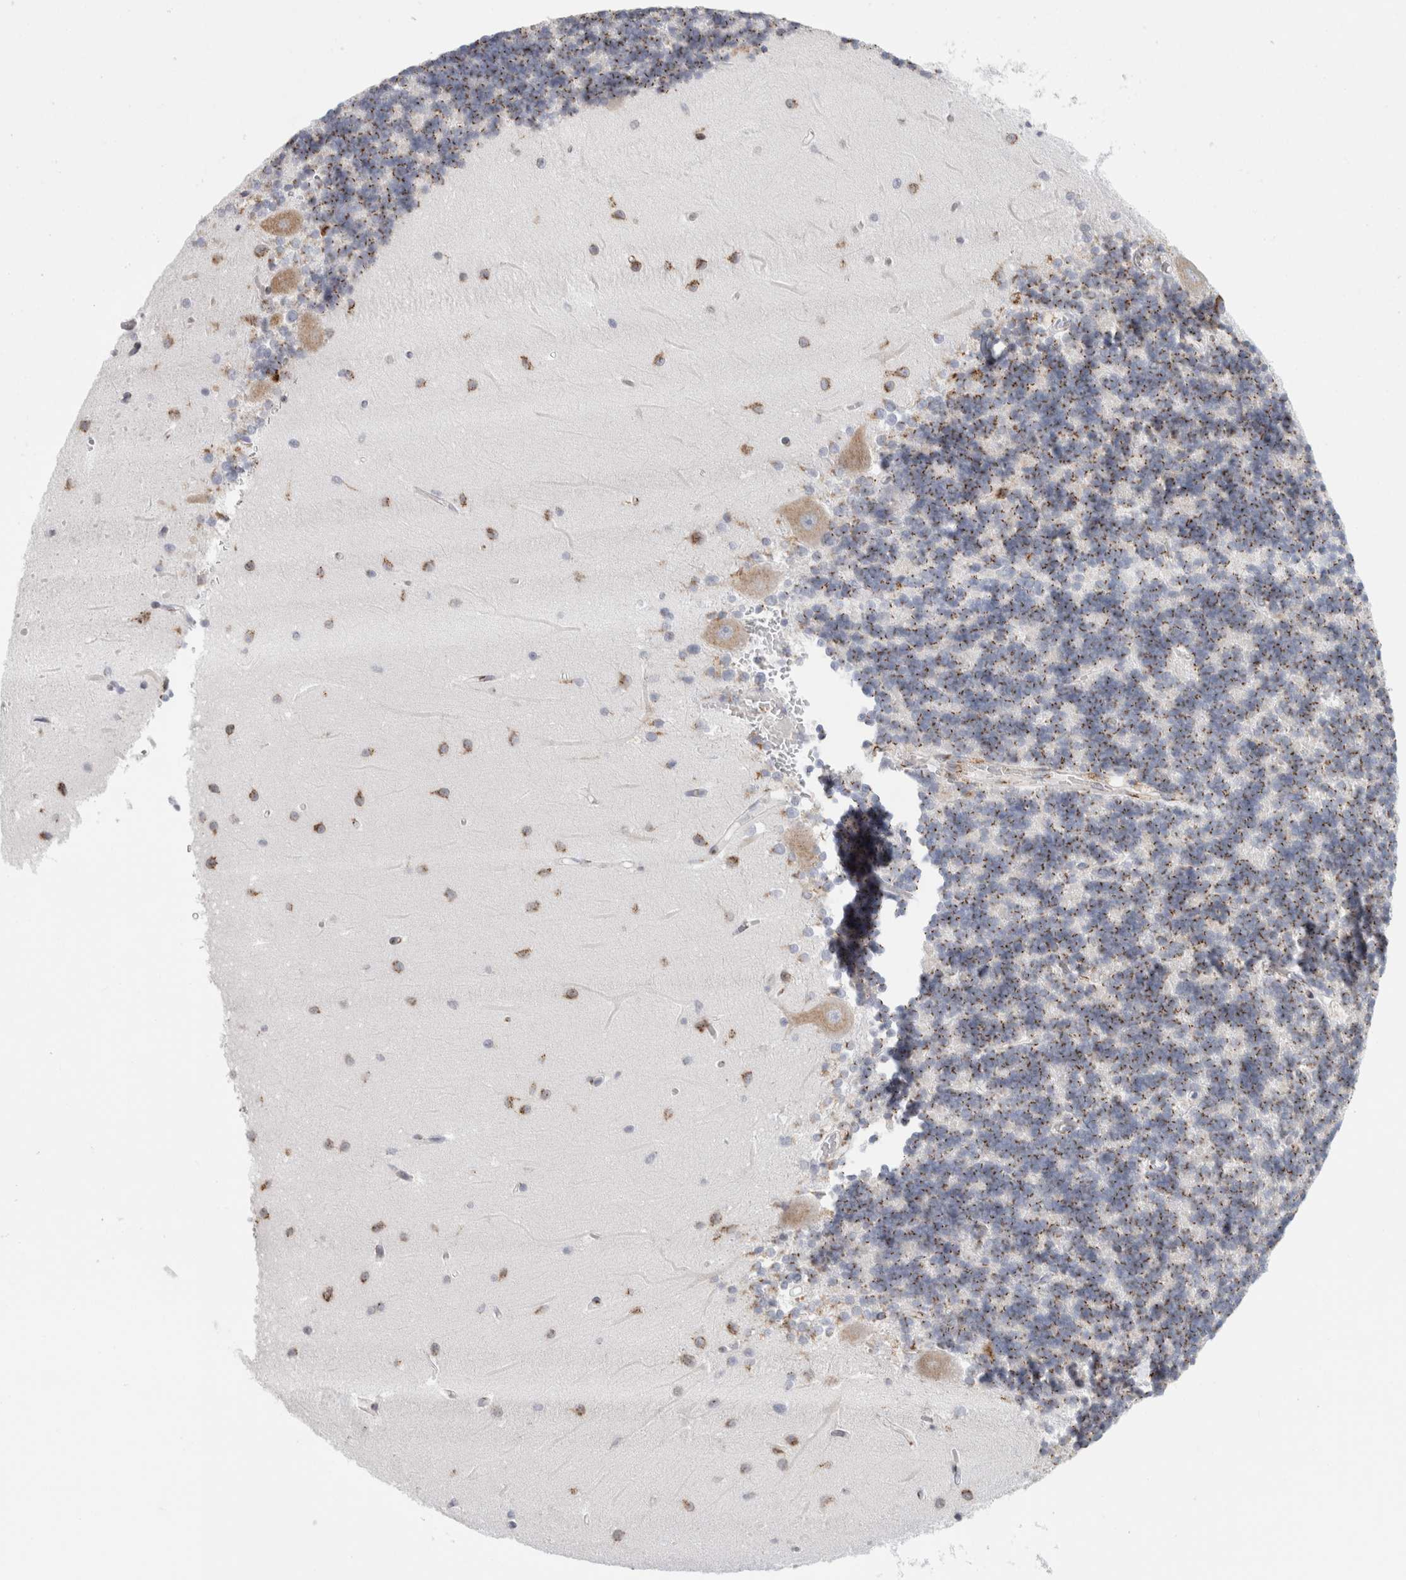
{"staining": {"intensity": "weak", "quantity": ">75%", "location": "cytoplasmic/membranous"}, "tissue": "cerebellum", "cell_type": "Cells in granular layer", "image_type": "normal", "snomed": [{"axis": "morphology", "description": "Normal tissue, NOS"}, {"axis": "topography", "description": "Cerebellum"}], "caption": "Protein staining of normal cerebellum exhibits weak cytoplasmic/membranous staining in approximately >75% of cells in granular layer. (brown staining indicates protein expression, while blue staining denotes nuclei).", "gene": "MCFD2", "patient": {"sex": "male", "age": 37}}